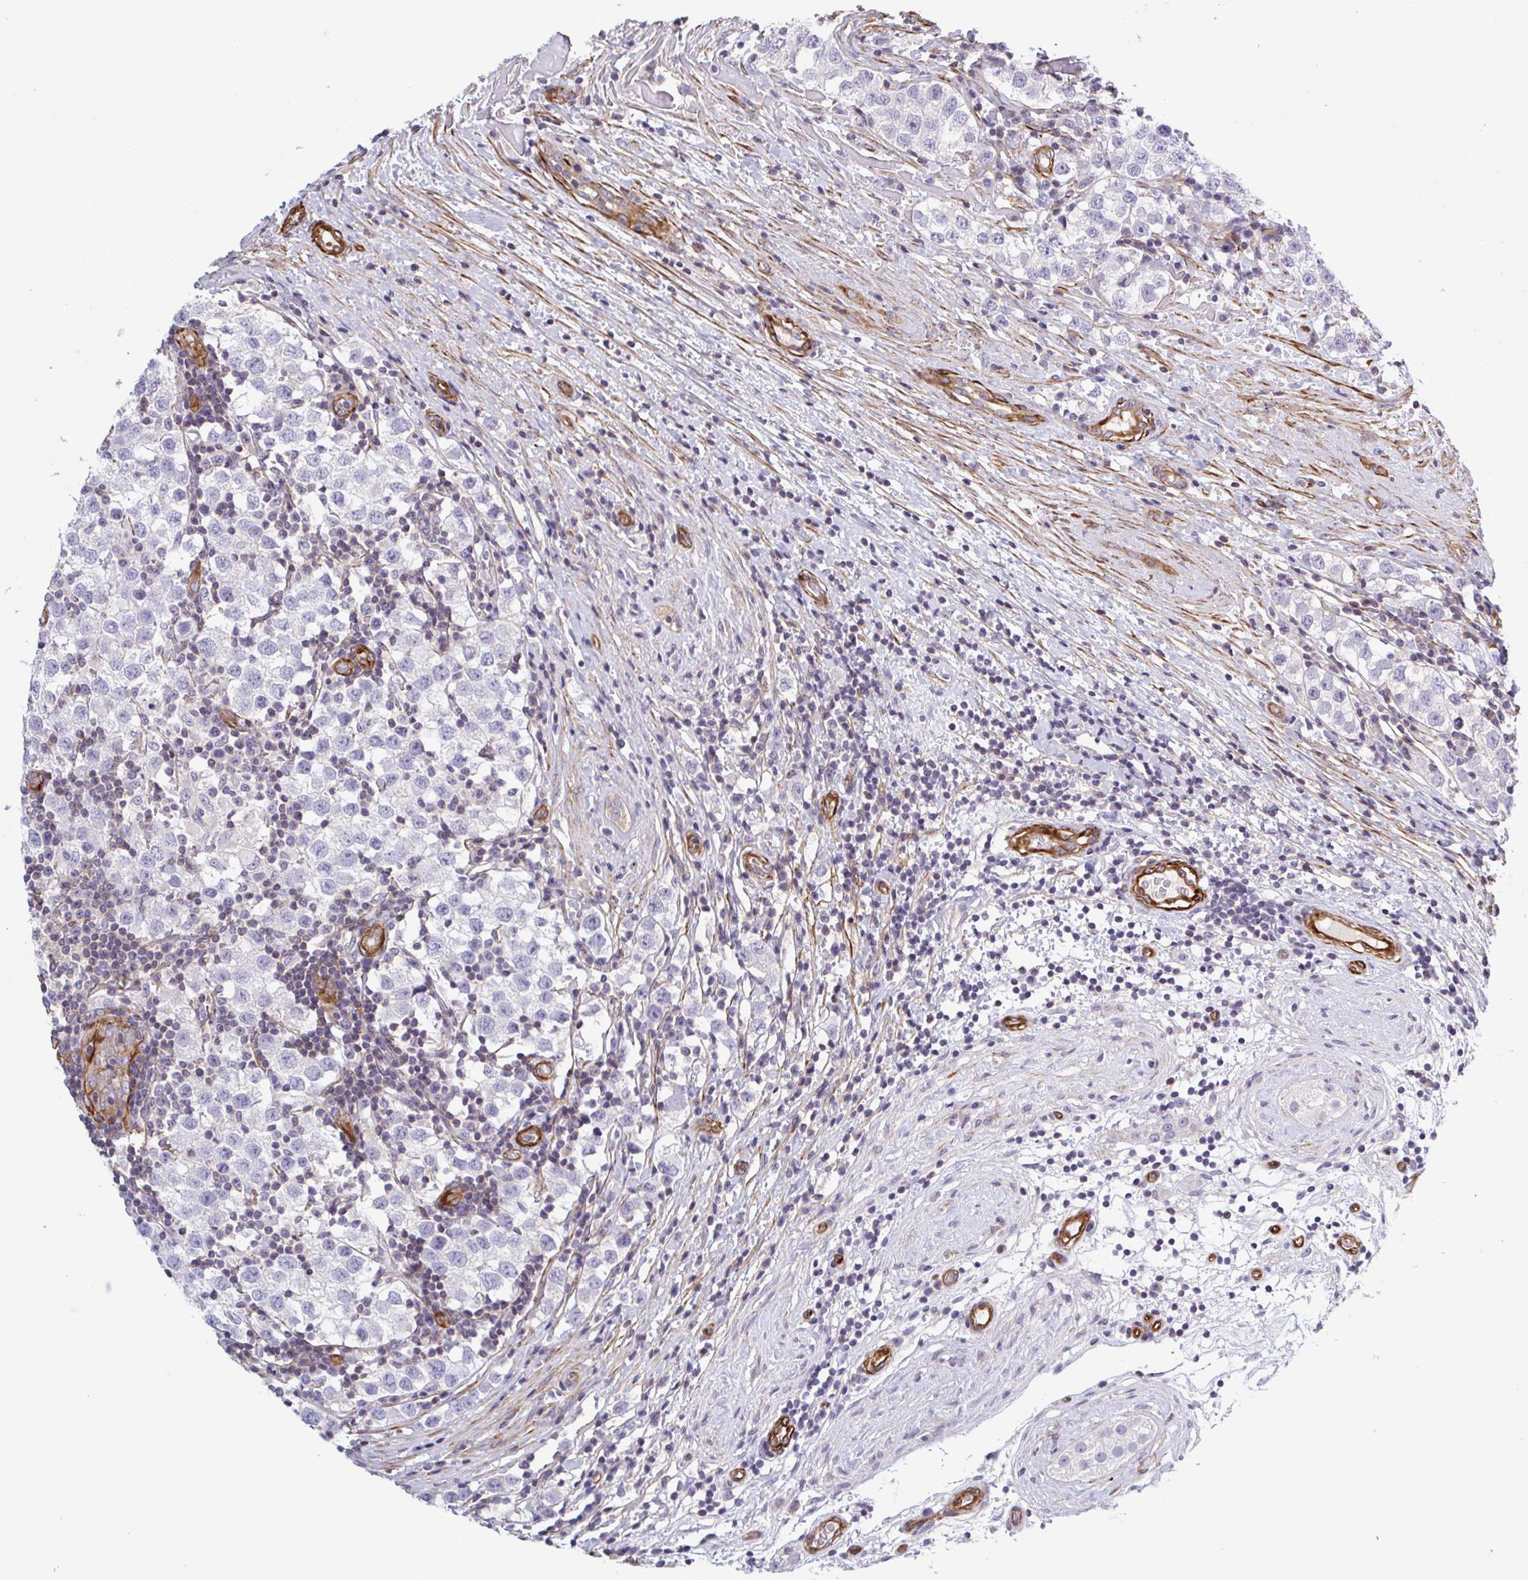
{"staining": {"intensity": "negative", "quantity": "none", "location": "none"}, "tissue": "testis cancer", "cell_type": "Tumor cells", "image_type": "cancer", "snomed": [{"axis": "morphology", "description": "Seminoma, NOS"}, {"axis": "topography", "description": "Testis"}], "caption": "Immunohistochemistry (IHC) of human testis cancer displays no expression in tumor cells.", "gene": "SHISA7", "patient": {"sex": "male", "age": 34}}